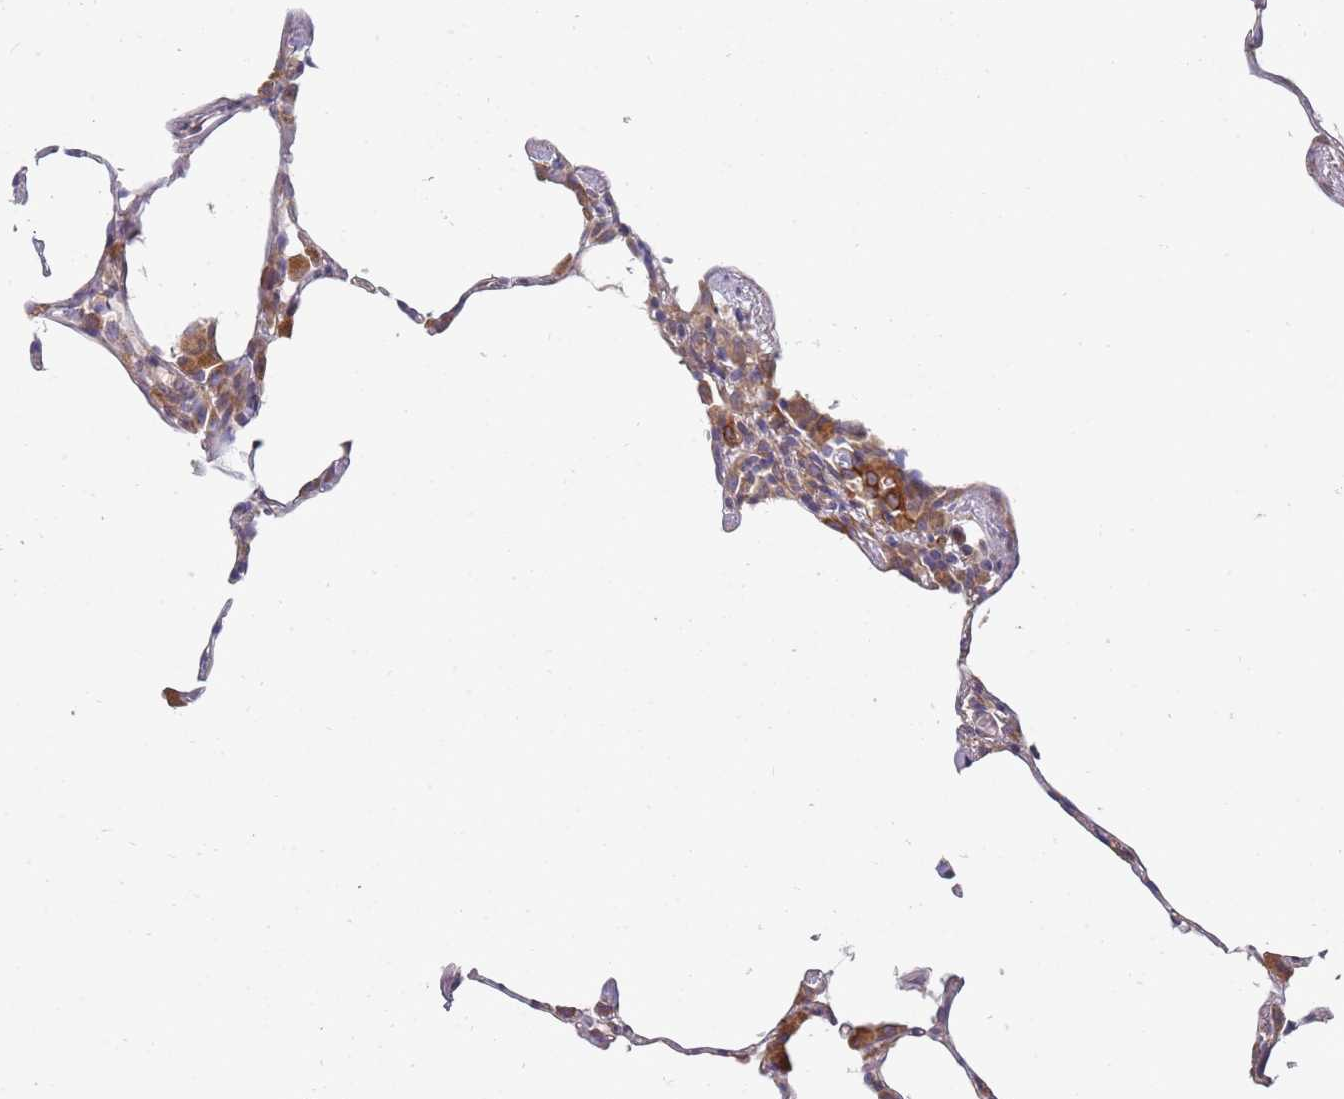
{"staining": {"intensity": "moderate", "quantity": "<25%", "location": "cytoplasmic/membranous"}, "tissue": "lung", "cell_type": "Alveolar cells", "image_type": "normal", "snomed": [{"axis": "morphology", "description": "Normal tissue, NOS"}, {"axis": "topography", "description": "Lung"}], "caption": "Immunohistochemistry of unremarkable lung displays low levels of moderate cytoplasmic/membranous positivity in about <25% of alveolar cells. The staining was performed using DAB, with brown indicating positive protein expression. Nuclei are stained blue with hematoxylin.", "gene": "VRK2", "patient": {"sex": "female", "age": 57}}